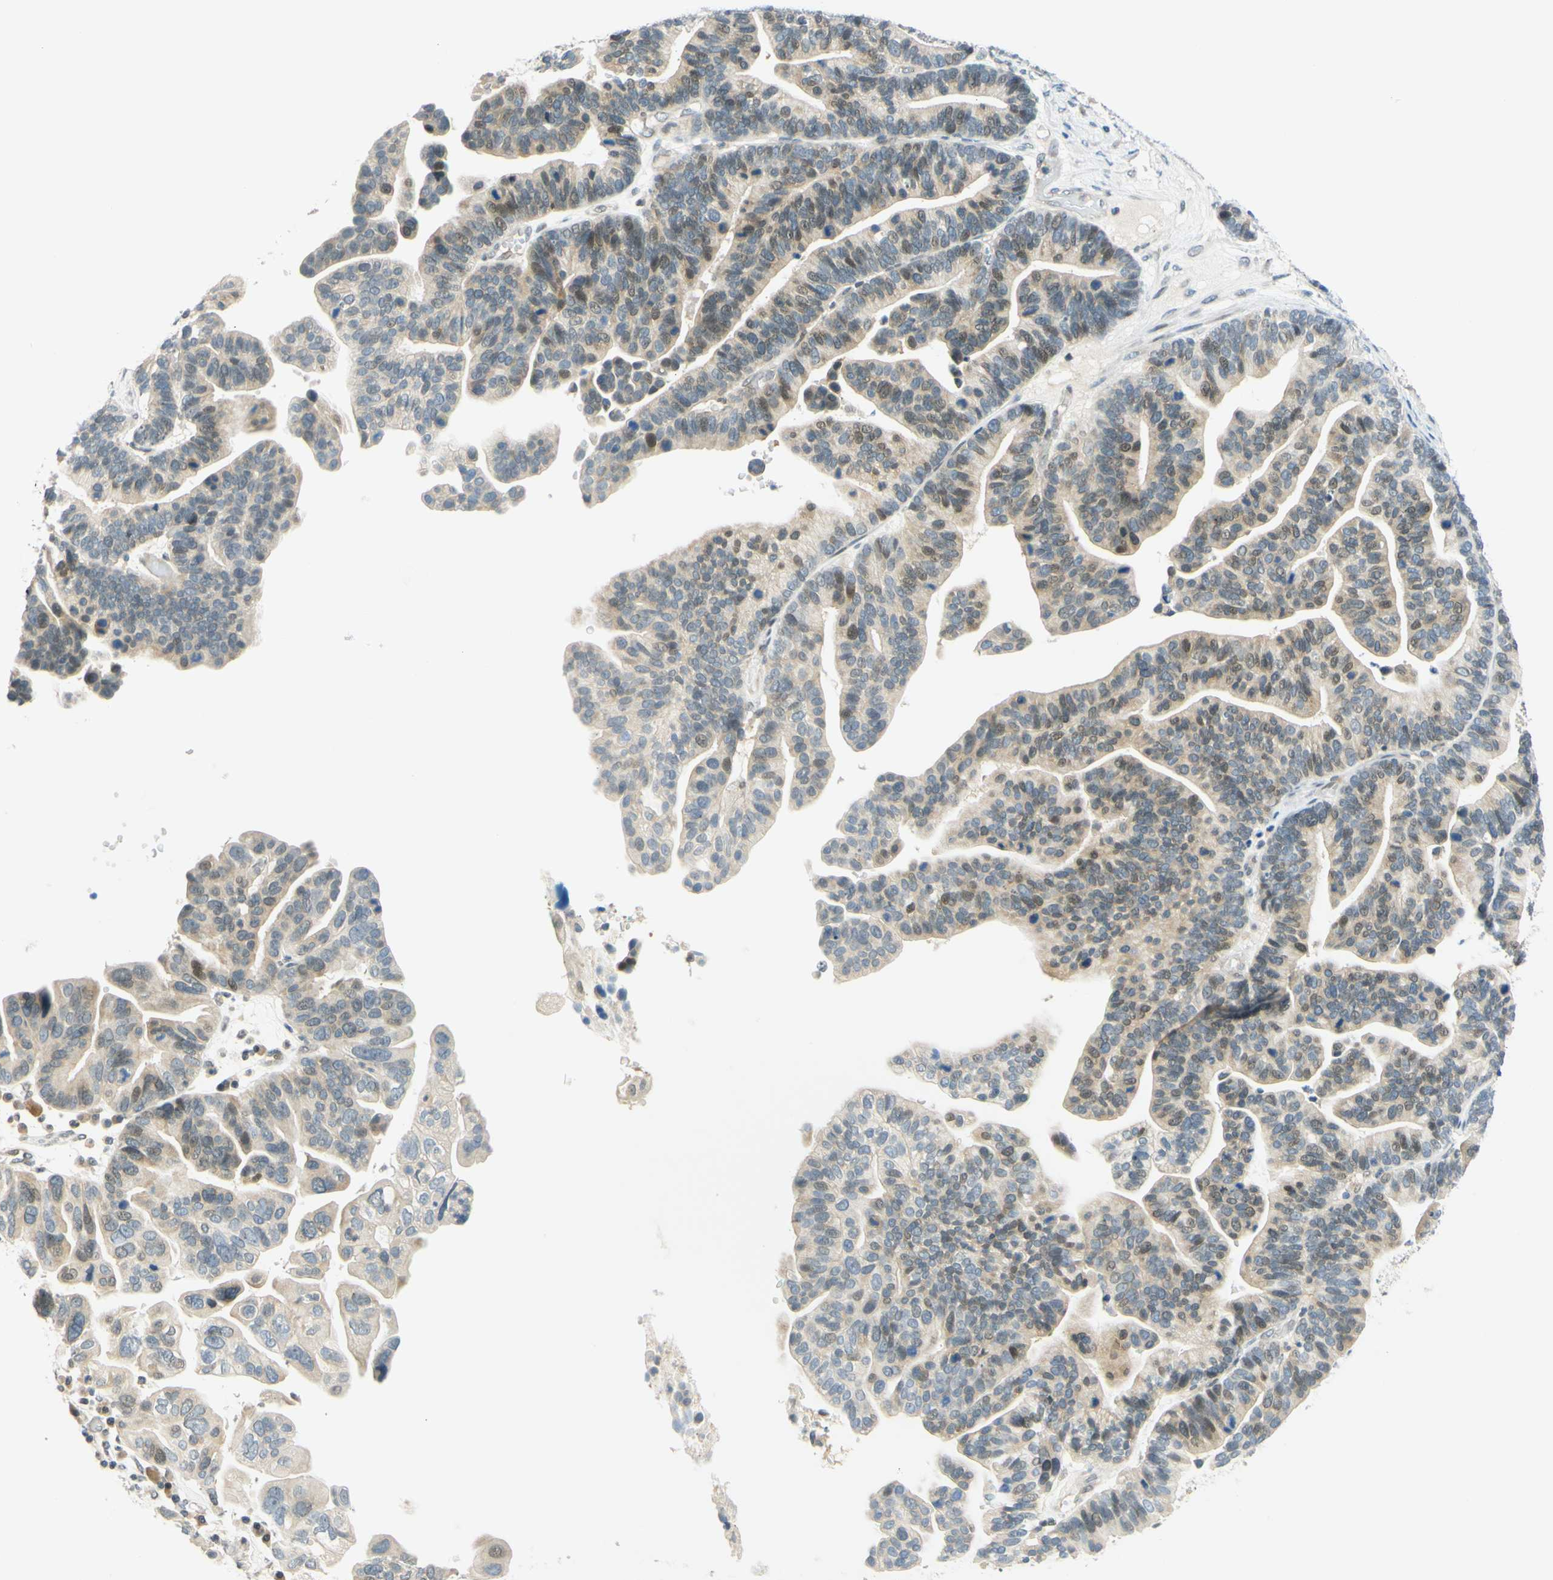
{"staining": {"intensity": "weak", "quantity": "25%-75%", "location": "nuclear"}, "tissue": "ovarian cancer", "cell_type": "Tumor cells", "image_type": "cancer", "snomed": [{"axis": "morphology", "description": "Cystadenocarcinoma, serous, NOS"}, {"axis": "topography", "description": "Ovary"}], "caption": "Immunohistochemical staining of ovarian serous cystadenocarcinoma shows low levels of weak nuclear protein expression in about 25%-75% of tumor cells.", "gene": "C2CD2L", "patient": {"sex": "female", "age": 56}}